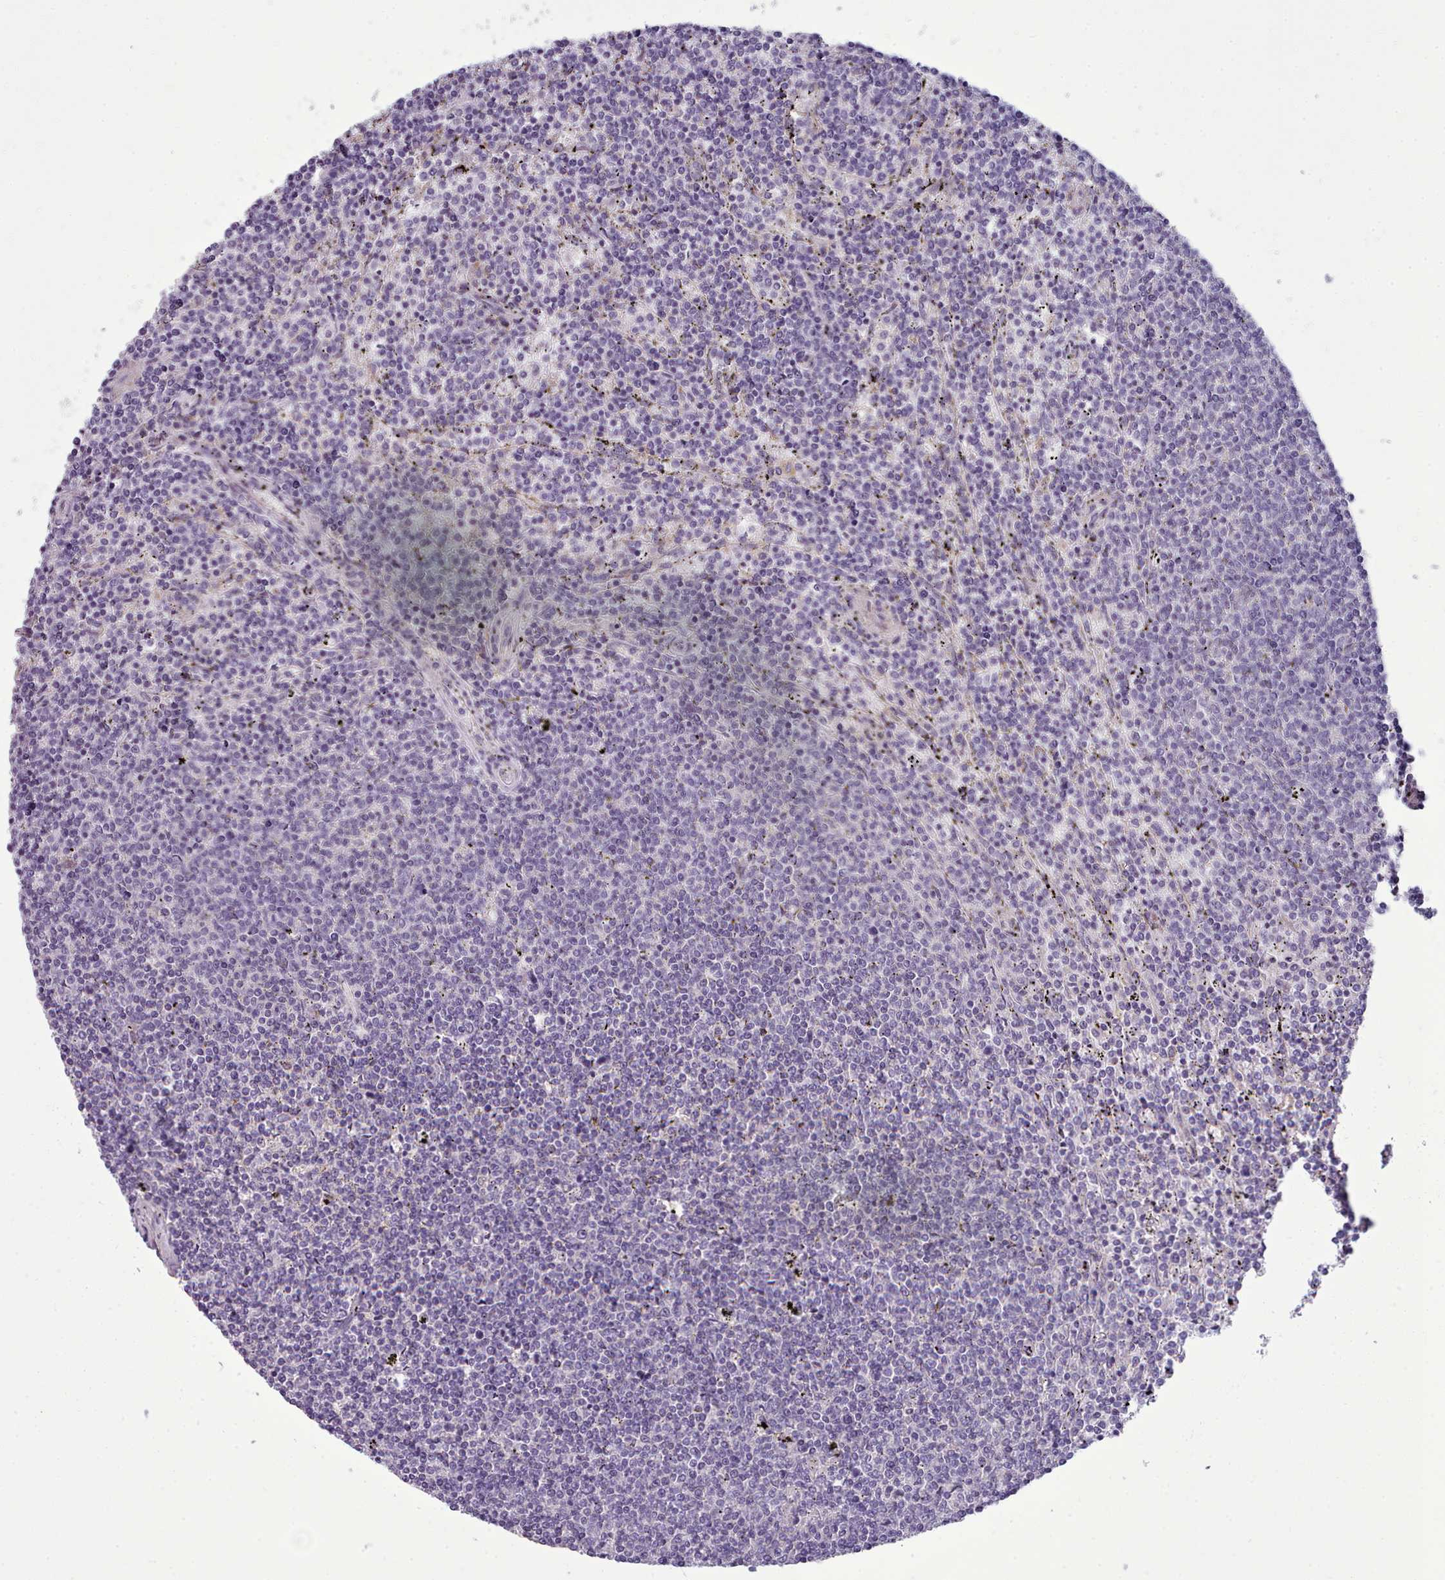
{"staining": {"intensity": "negative", "quantity": "none", "location": "none"}, "tissue": "lymphoma", "cell_type": "Tumor cells", "image_type": "cancer", "snomed": [{"axis": "morphology", "description": "Malignant lymphoma, non-Hodgkin's type, Low grade"}, {"axis": "topography", "description": "Spleen"}], "caption": "Photomicrograph shows no significant protein staining in tumor cells of malignant lymphoma, non-Hodgkin's type (low-grade).", "gene": "MYRFL", "patient": {"sex": "female", "age": 50}}